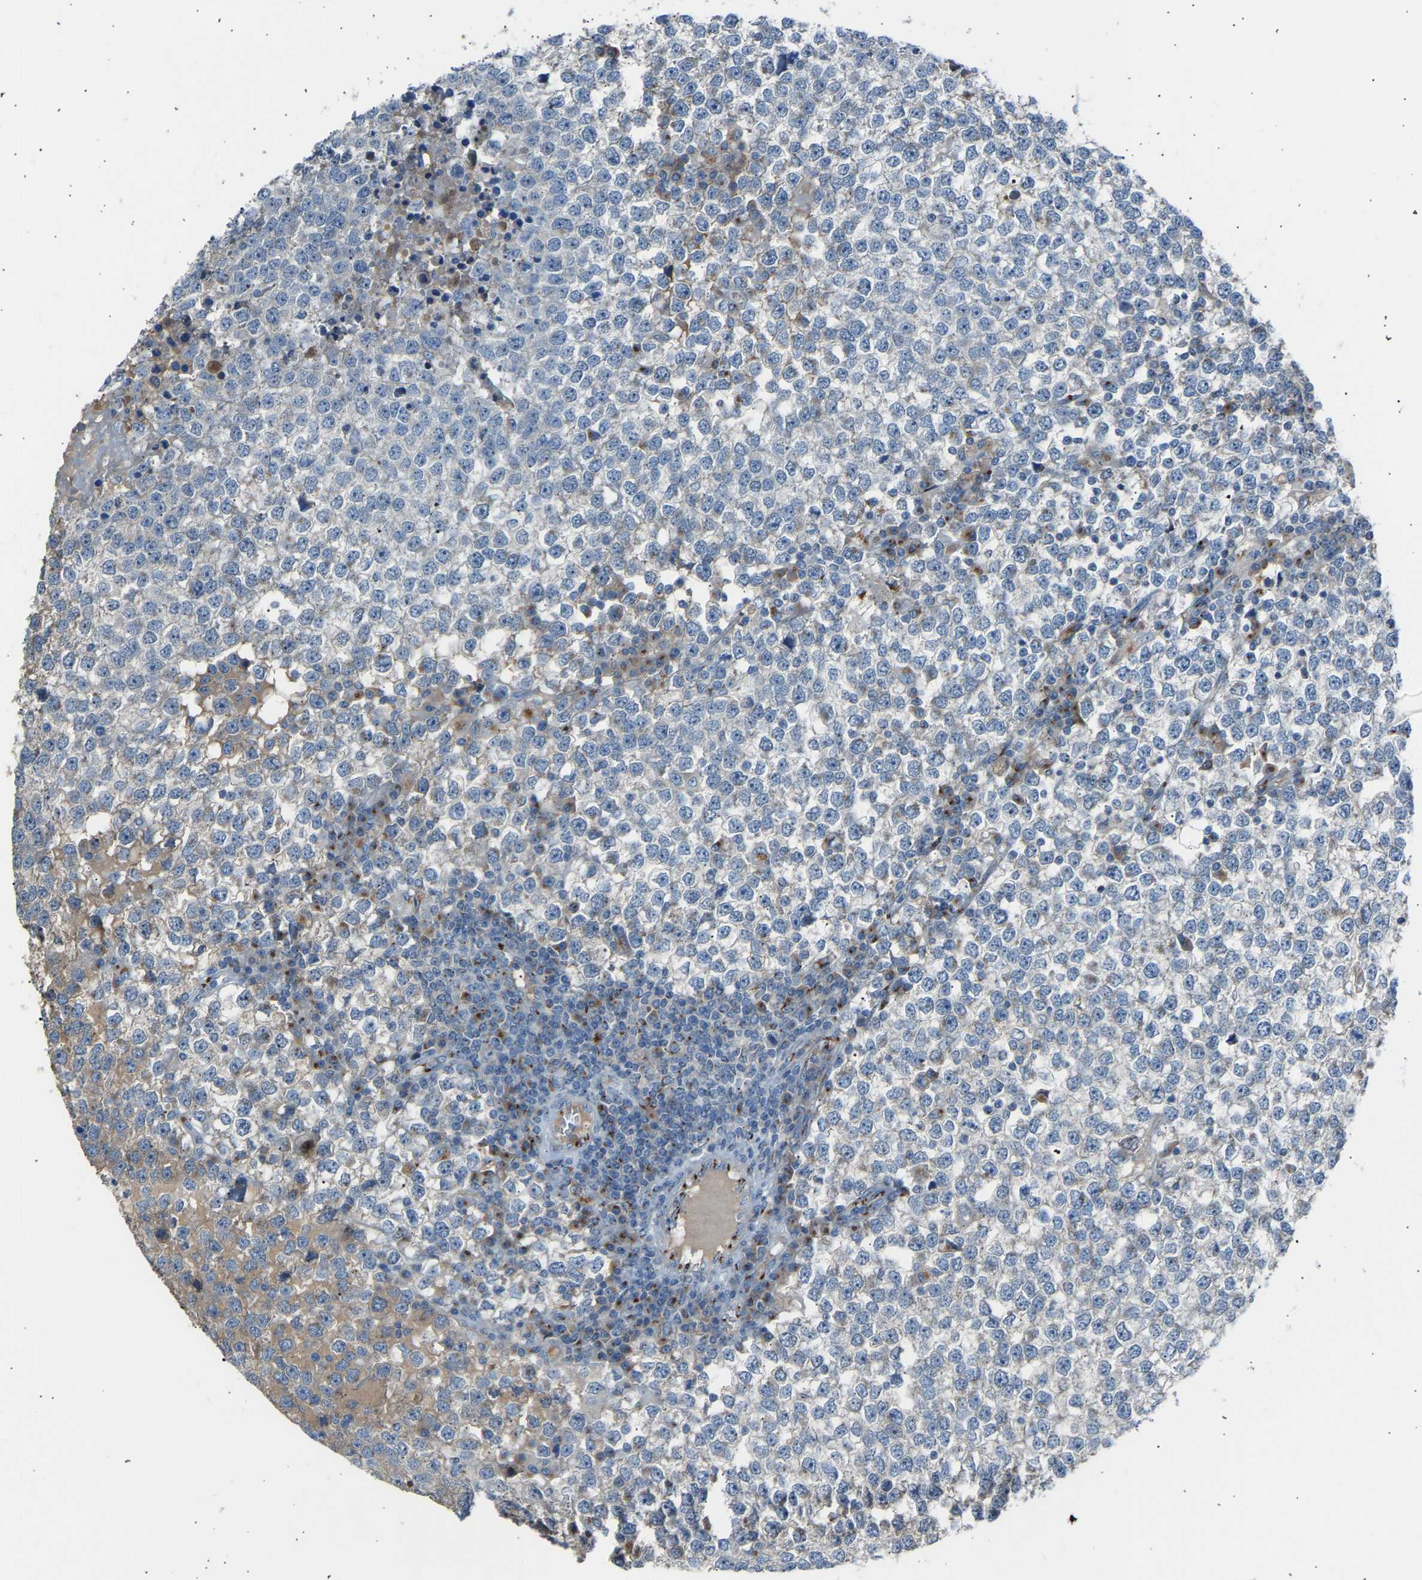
{"staining": {"intensity": "negative", "quantity": "none", "location": "none"}, "tissue": "testis cancer", "cell_type": "Tumor cells", "image_type": "cancer", "snomed": [{"axis": "morphology", "description": "Seminoma, NOS"}, {"axis": "topography", "description": "Testis"}], "caption": "Photomicrograph shows no significant protein positivity in tumor cells of testis cancer (seminoma).", "gene": "CYREN", "patient": {"sex": "male", "age": 65}}